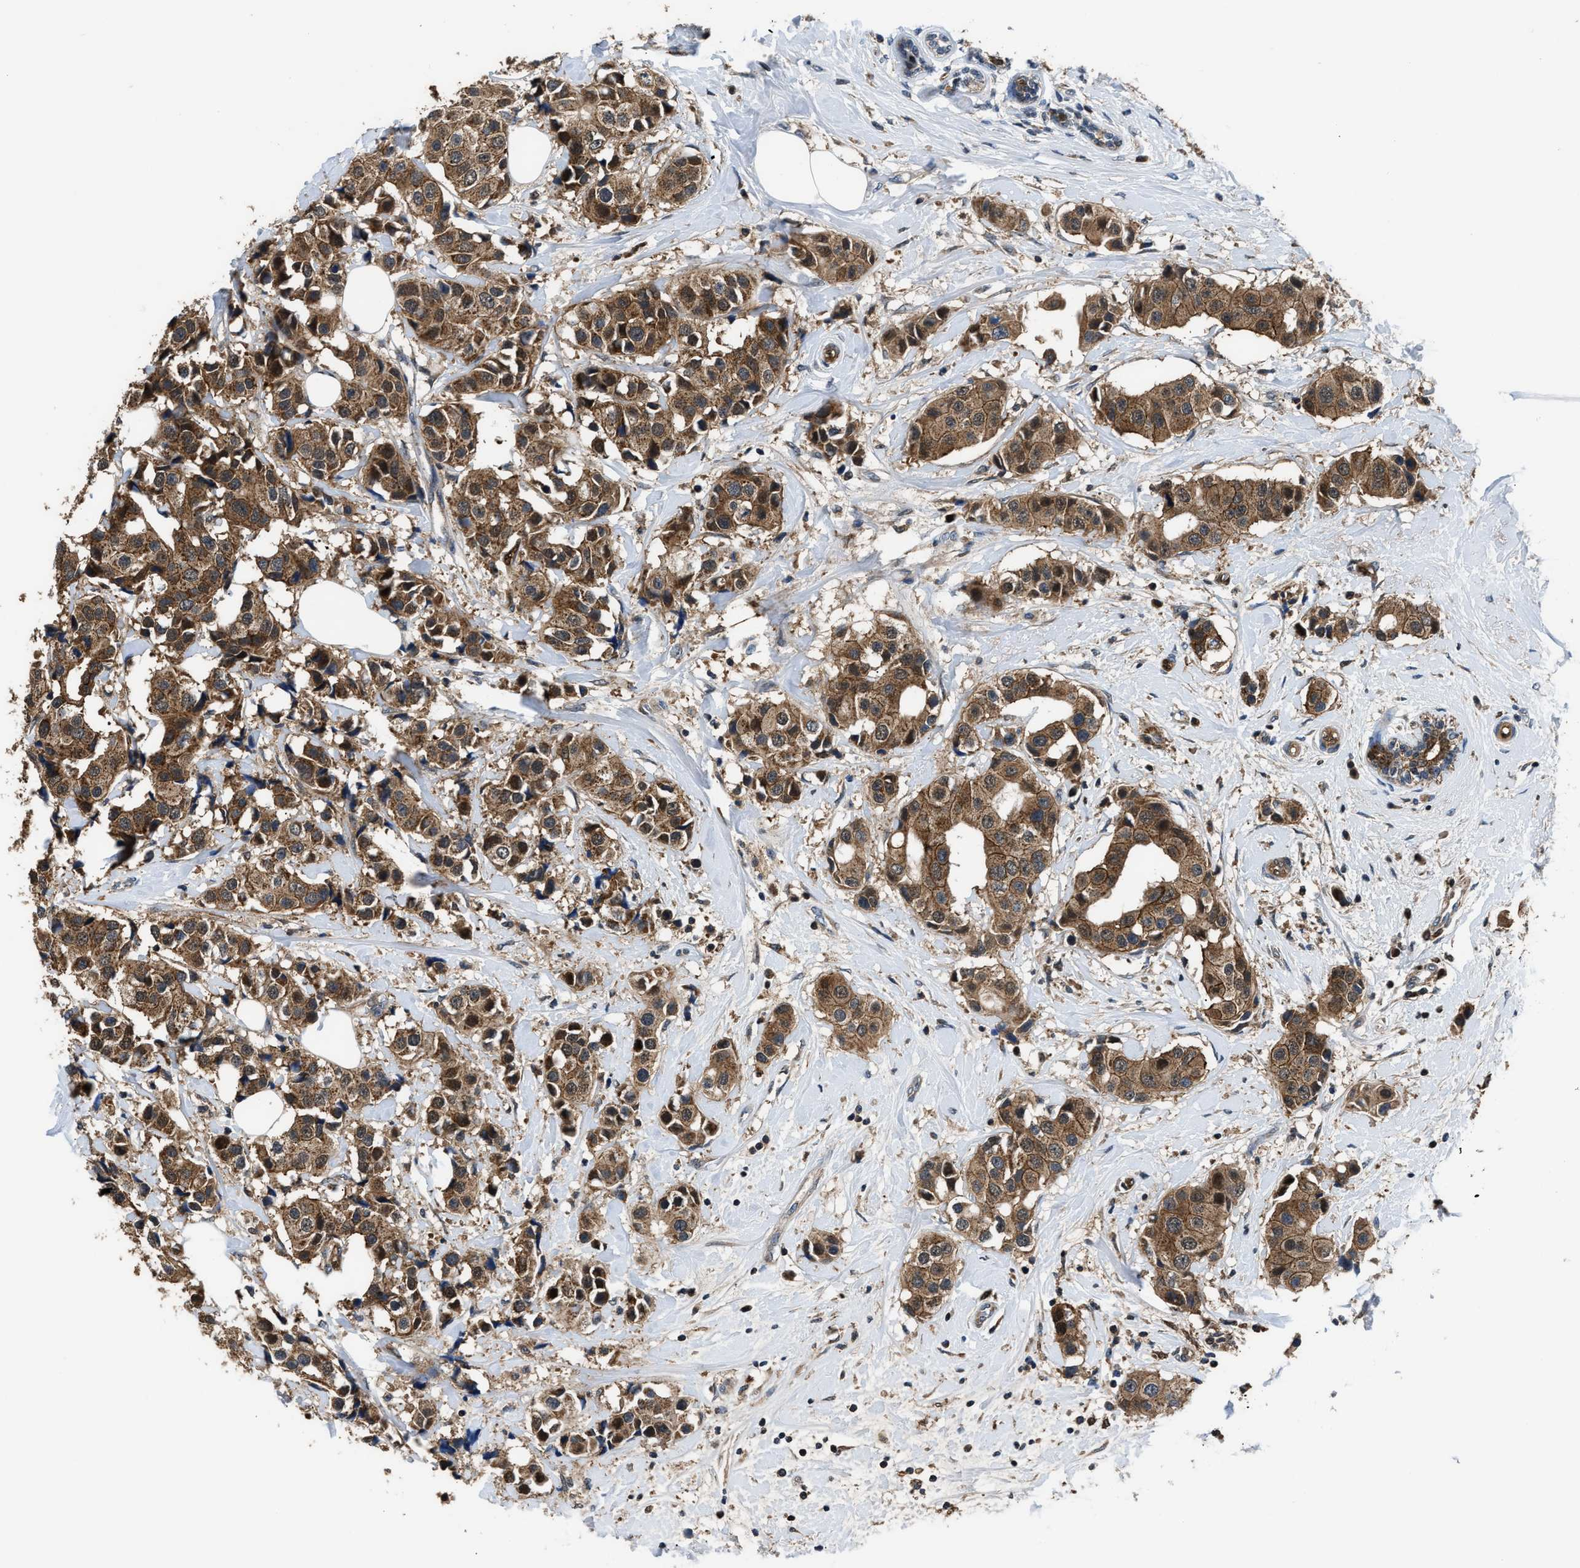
{"staining": {"intensity": "moderate", "quantity": ">75%", "location": "cytoplasmic/membranous"}, "tissue": "breast cancer", "cell_type": "Tumor cells", "image_type": "cancer", "snomed": [{"axis": "morphology", "description": "Normal tissue, NOS"}, {"axis": "morphology", "description": "Duct carcinoma"}, {"axis": "topography", "description": "Breast"}], "caption": "Protein staining of breast cancer tissue displays moderate cytoplasmic/membranous positivity in approximately >75% of tumor cells.", "gene": "PPA1", "patient": {"sex": "female", "age": 39}}